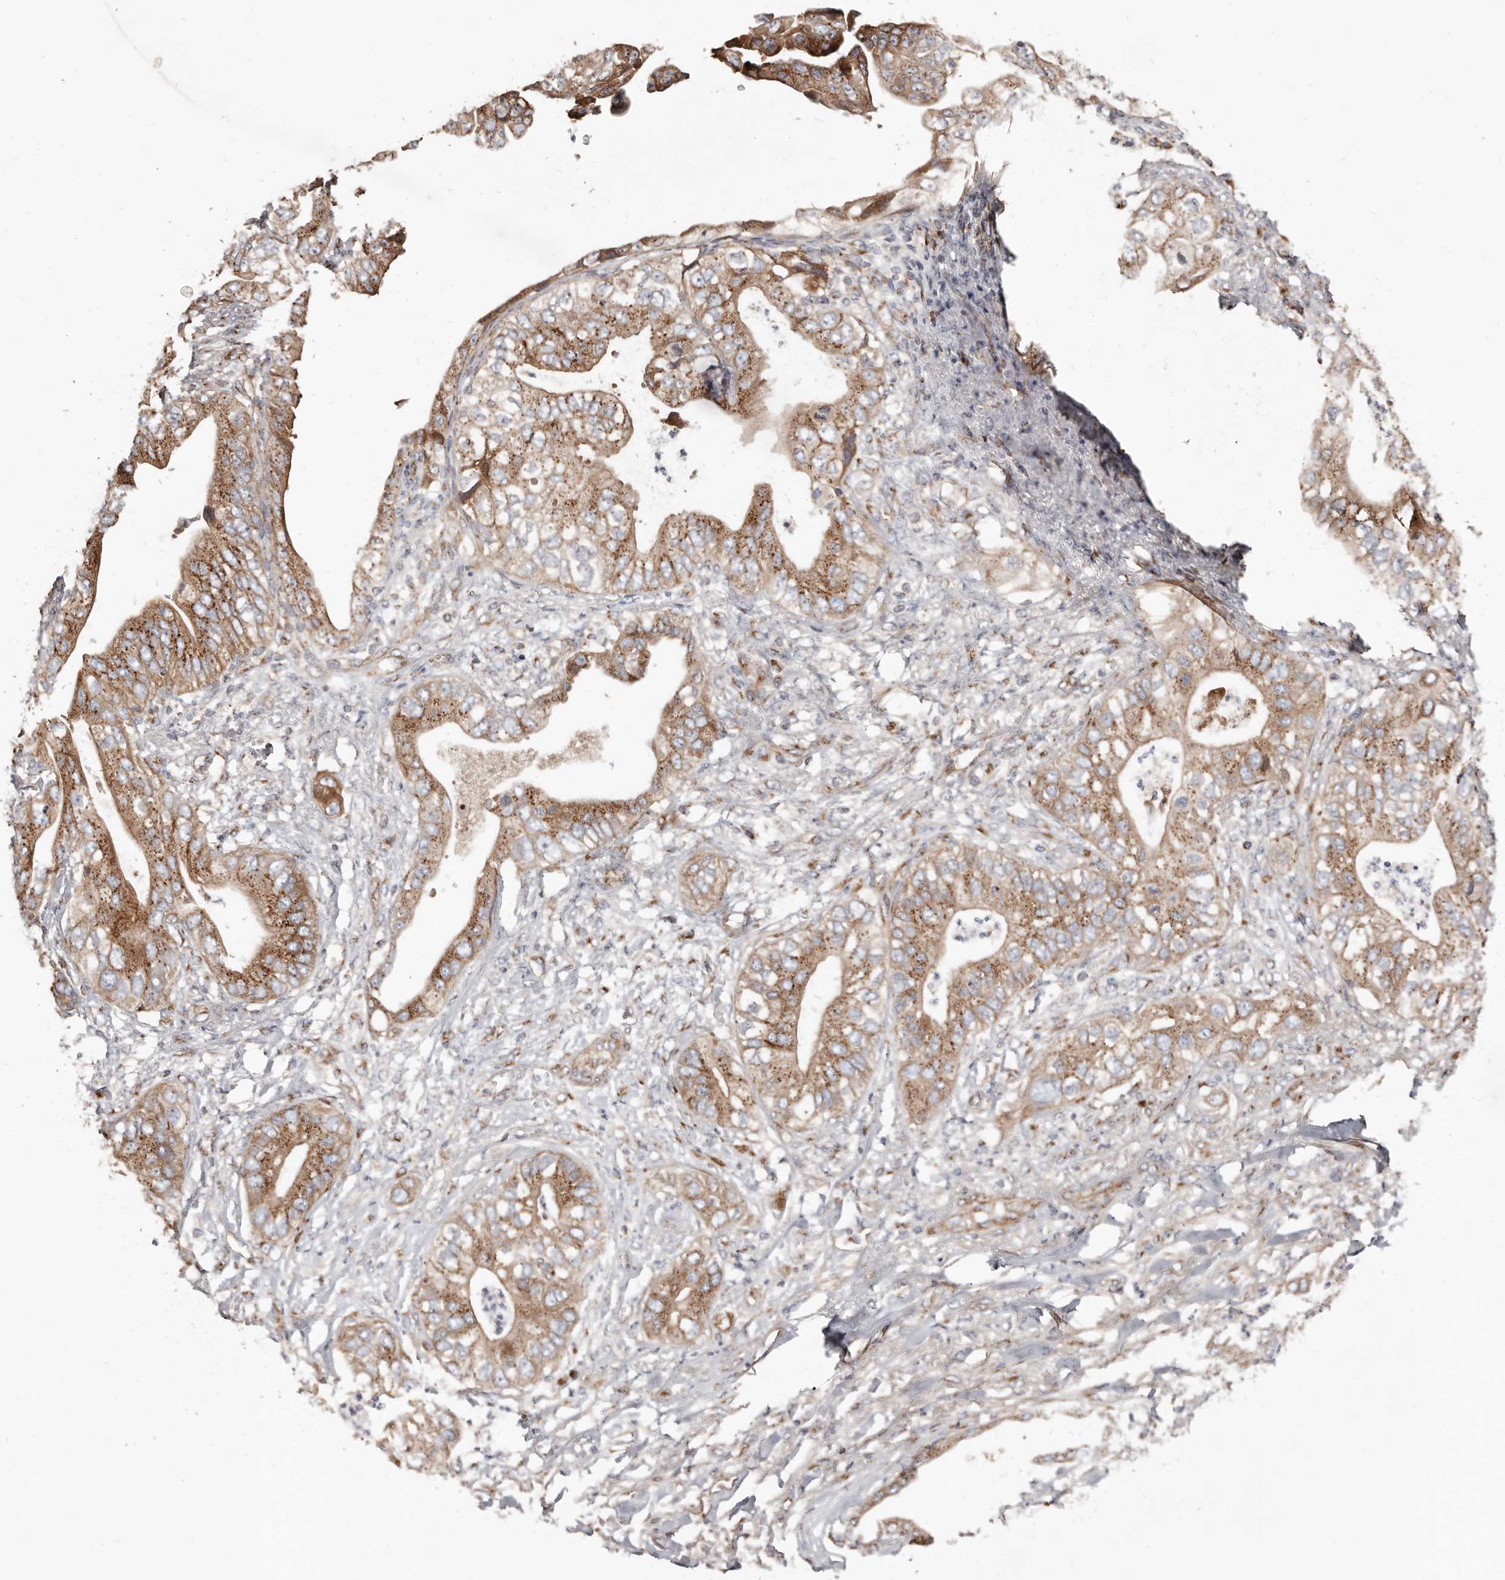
{"staining": {"intensity": "moderate", "quantity": ">75%", "location": "cytoplasmic/membranous"}, "tissue": "pancreatic cancer", "cell_type": "Tumor cells", "image_type": "cancer", "snomed": [{"axis": "morphology", "description": "Adenocarcinoma, NOS"}, {"axis": "topography", "description": "Pancreas"}], "caption": "Pancreatic adenocarcinoma stained with IHC shows moderate cytoplasmic/membranous positivity in about >75% of tumor cells.", "gene": "COG1", "patient": {"sex": "female", "age": 78}}